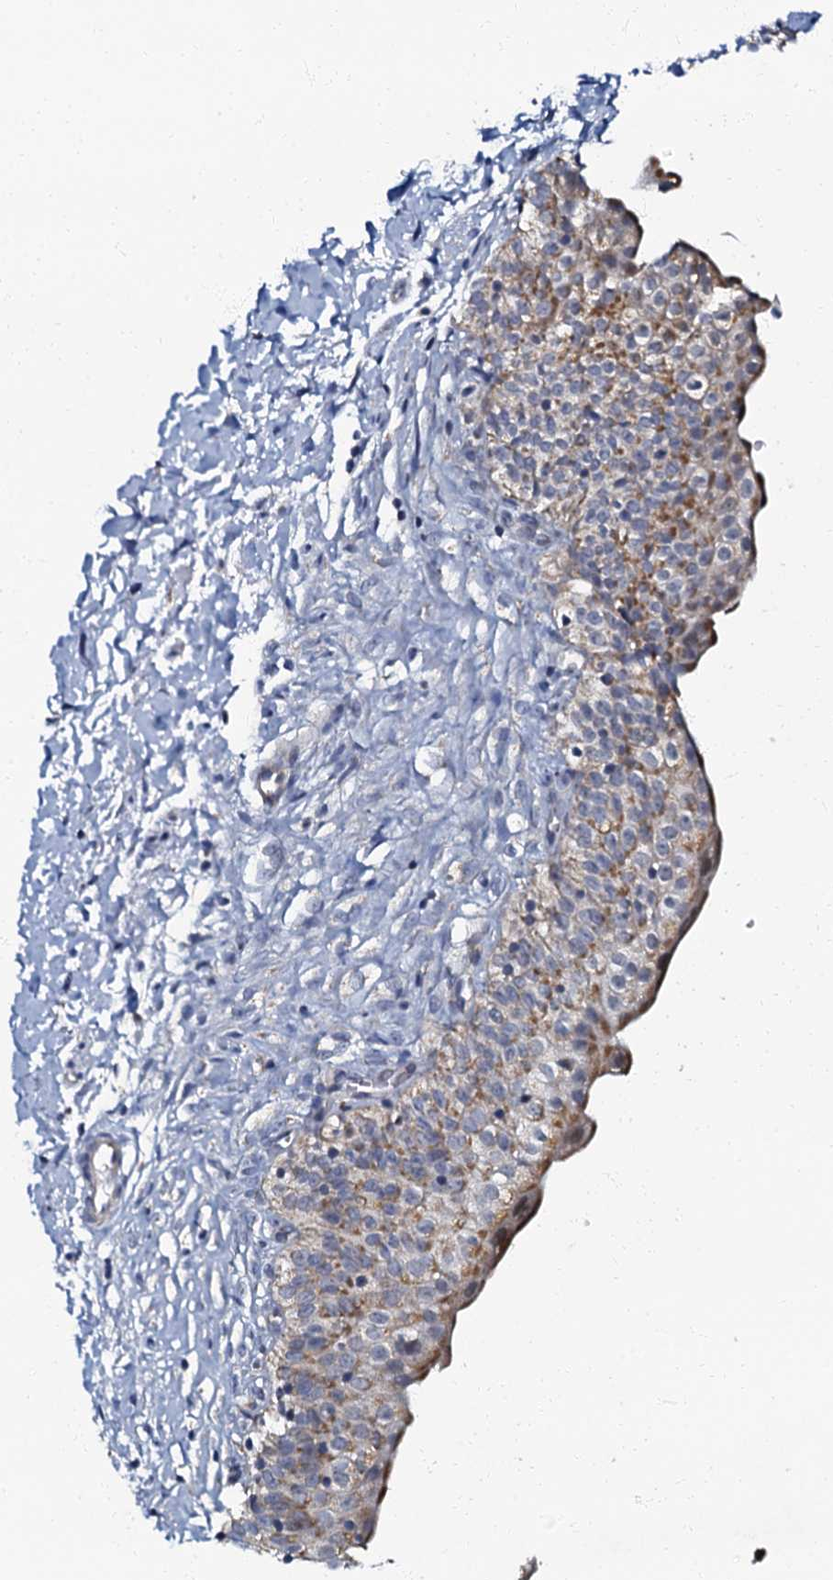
{"staining": {"intensity": "moderate", "quantity": "25%-75%", "location": "cytoplasmic/membranous"}, "tissue": "urinary bladder", "cell_type": "Urothelial cells", "image_type": "normal", "snomed": [{"axis": "morphology", "description": "Normal tissue, NOS"}, {"axis": "topography", "description": "Urinary bladder"}], "caption": "Immunohistochemistry image of benign urinary bladder: human urinary bladder stained using immunohistochemistry demonstrates medium levels of moderate protein expression localized specifically in the cytoplasmic/membranous of urothelial cells, appearing as a cytoplasmic/membranous brown color.", "gene": "MRPL51", "patient": {"sex": "male", "age": 55}}